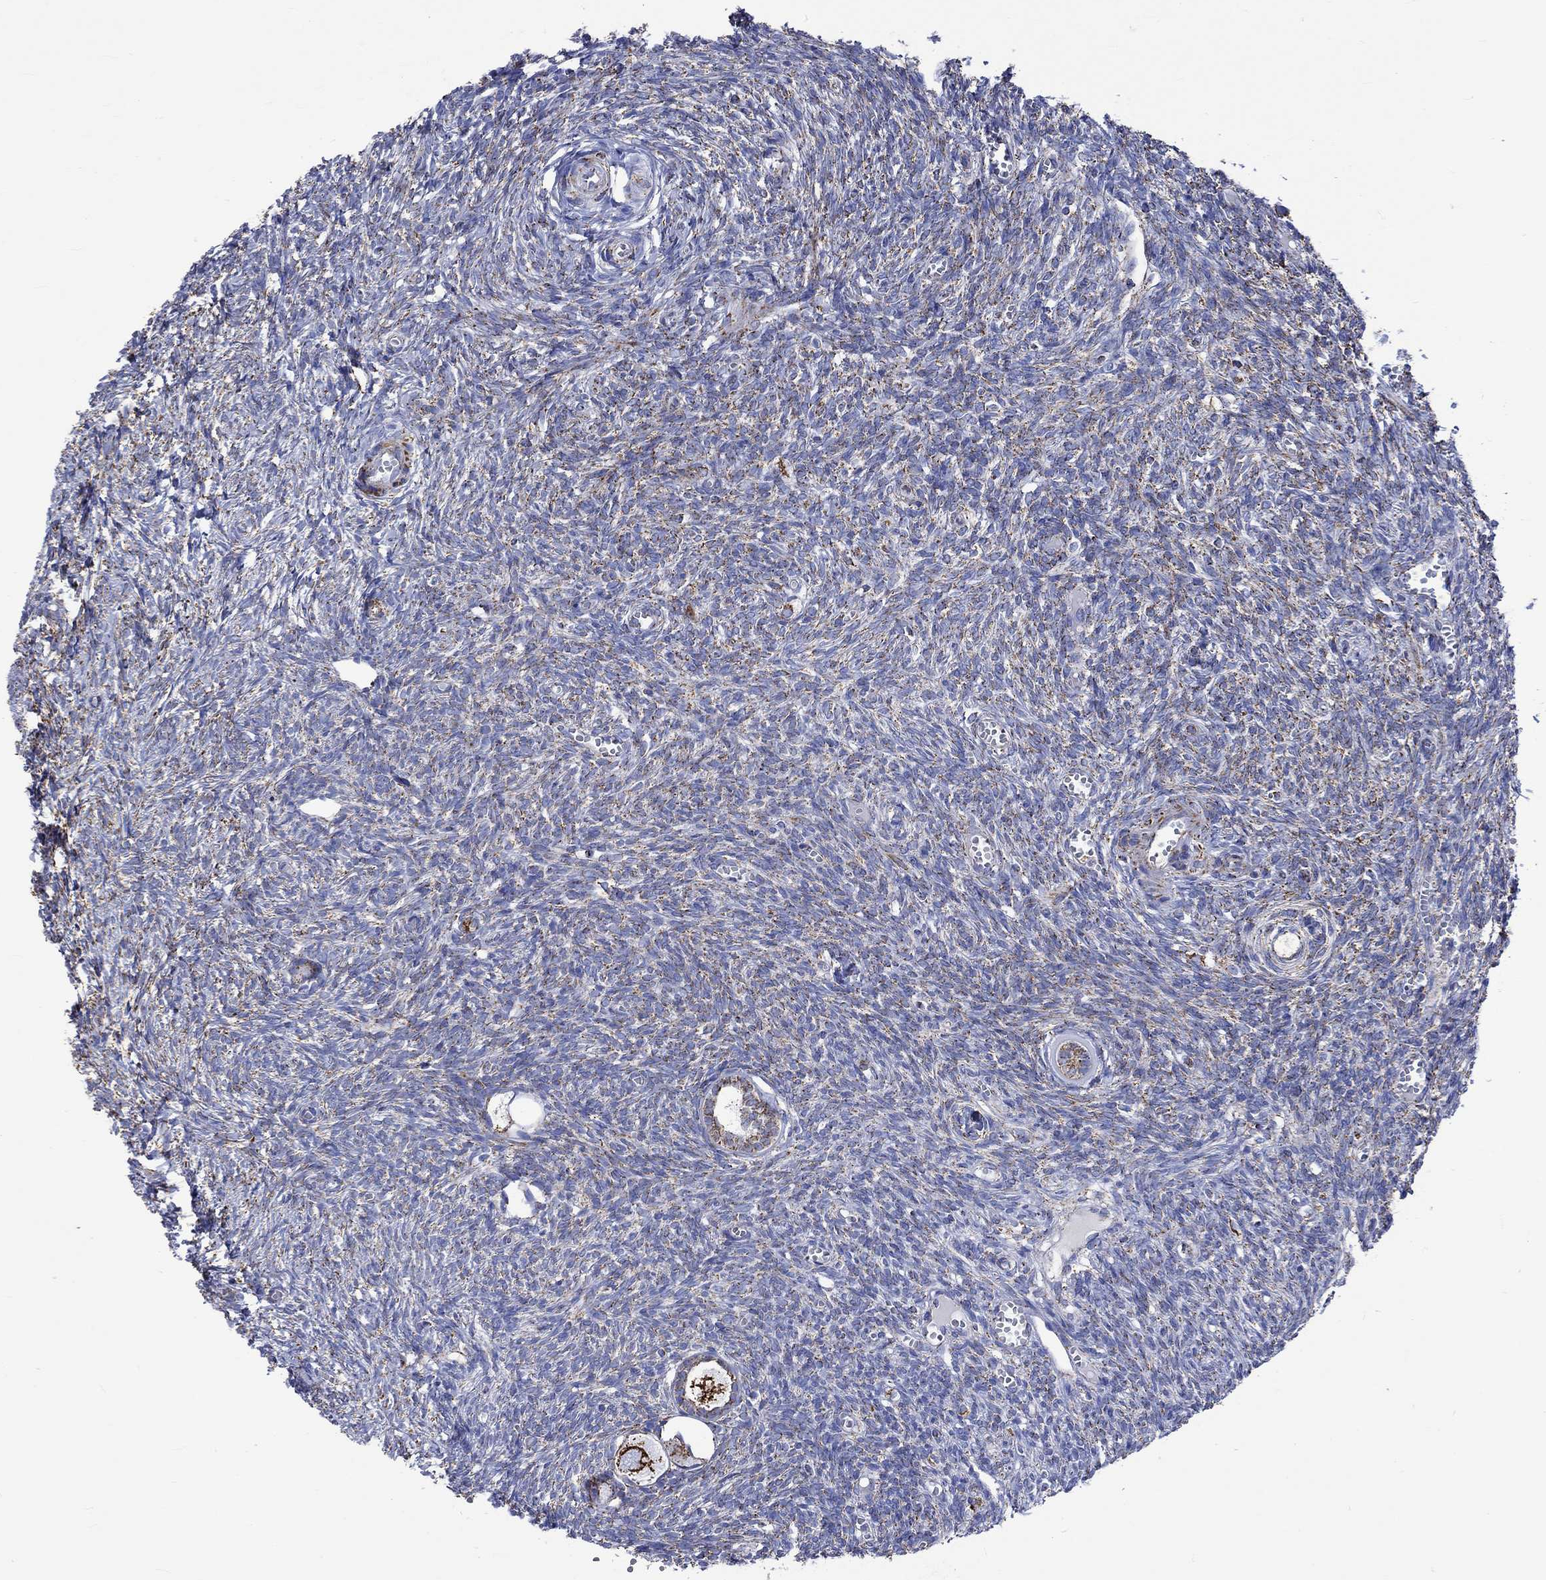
{"staining": {"intensity": "strong", "quantity": ">75%", "location": "cytoplasmic/membranous"}, "tissue": "ovary", "cell_type": "Follicle cells", "image_type": "normal", "snomed": [{"axis": "morphology", "description": "Normal tissue, NOS"}, {"axis": "topography", "description": "Ovary"}], "caption": "IHC image of unremarkable ovary: human ovary stained using IHC exhibits high levels of strong protein expression localized specifically in the cytoplasmic/membranous of follicle cells, appearing as a cytoplasmic/membranous brown color.", "gene": "RCE1", "patient": {"sex": "female", "age": 43}}